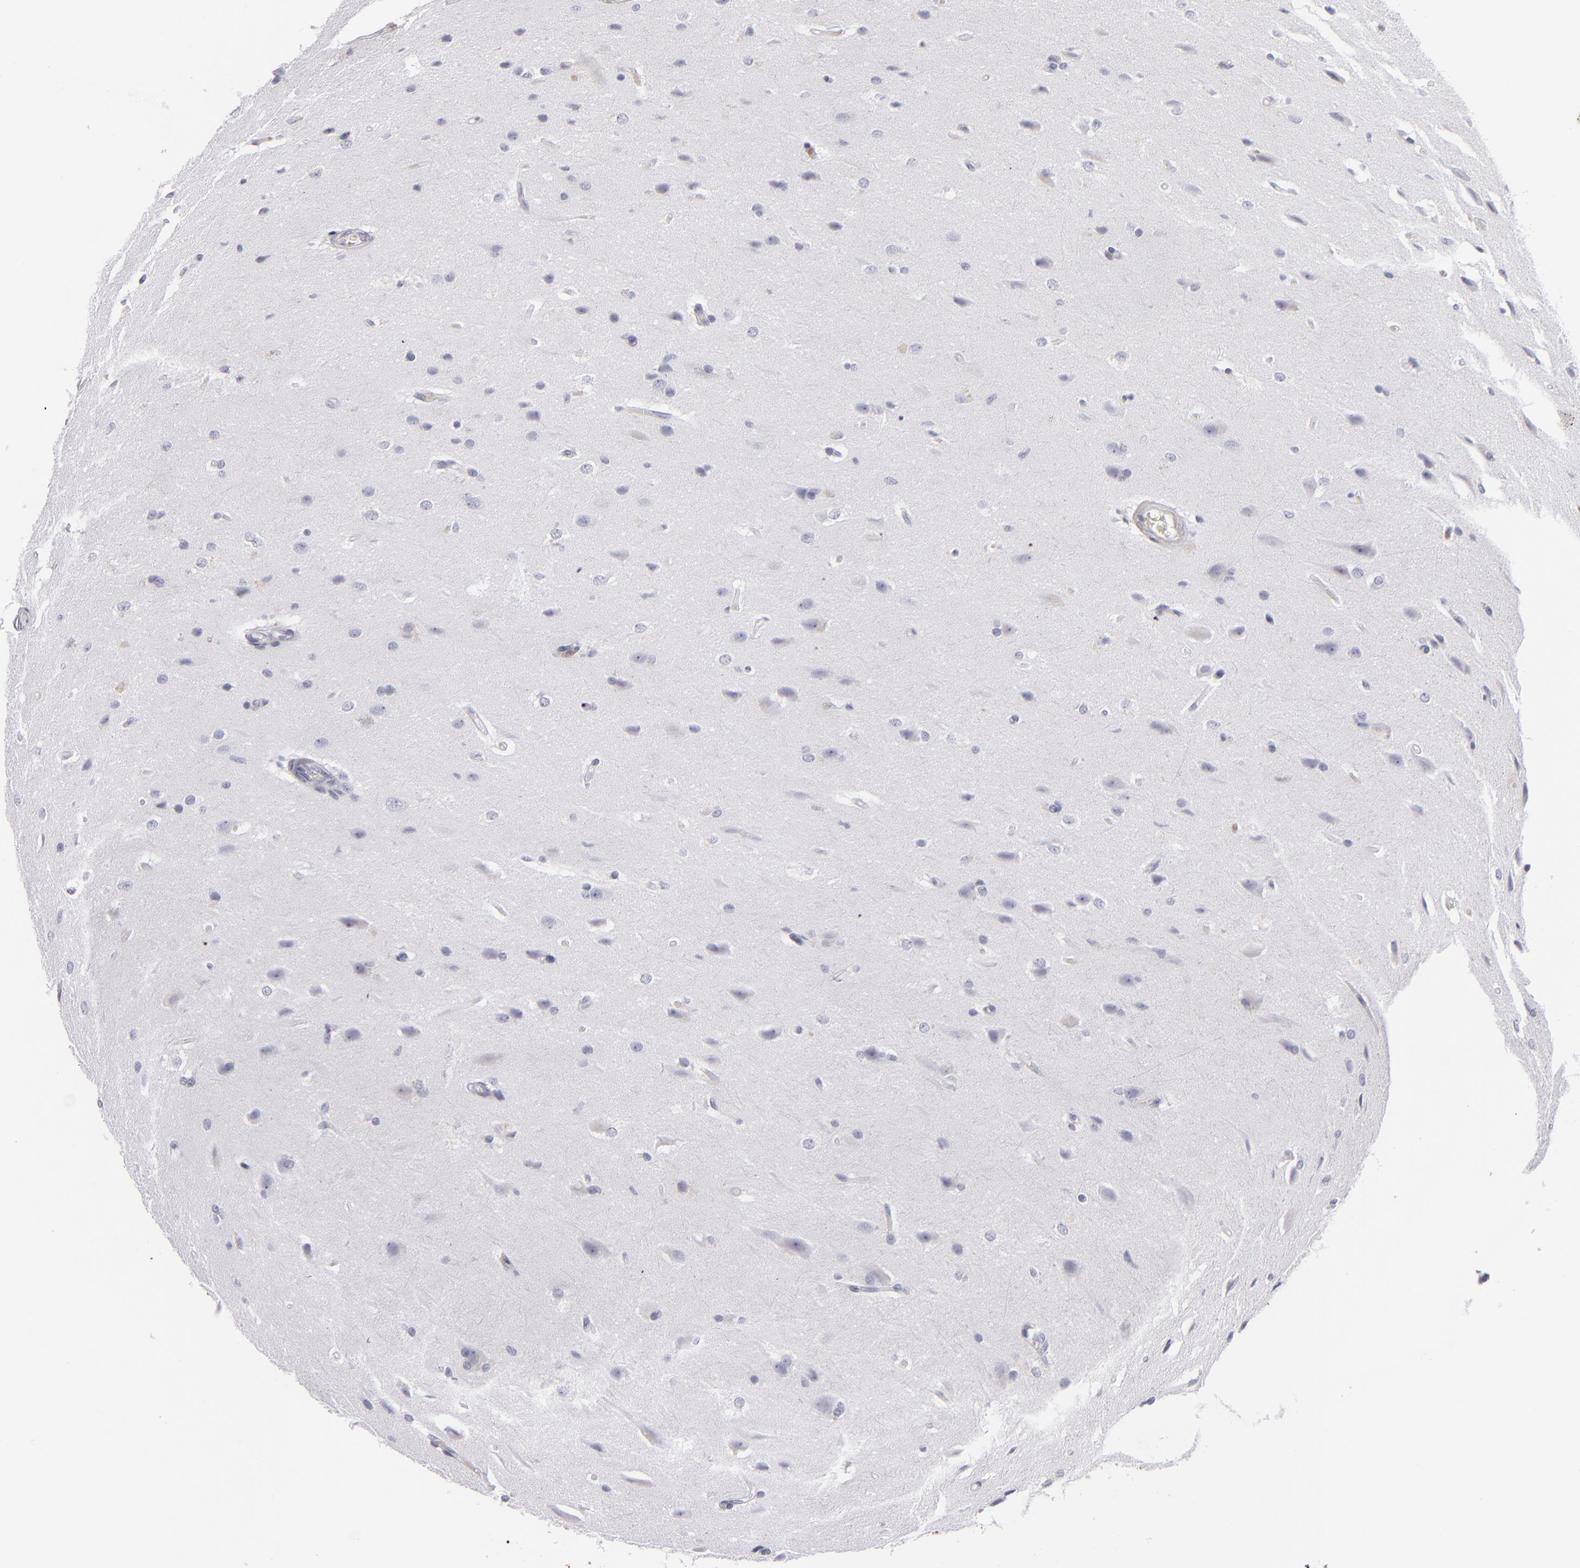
{"staining": {"intensity": "negative", "quantity": "none", "location": "none"}, "tissue": "glioma", "cell_type": "Tumor cells", "image_type": "cancer", "snomed": [{"axis": "morphology", "description": "Glioma, malignant, High grade"}, {"axis": "topography", "description": "Brain"}], "caption": "Immunohistochemistry micrograph of neoplastic tissue: malignant glioma (high-grade) stained with DAB (3,3'-diaminobenzidine) exhibits no significant protein staining in tumor cells.", "gene": "S100A2", "patient": {"sex": "male", "age": 68}}